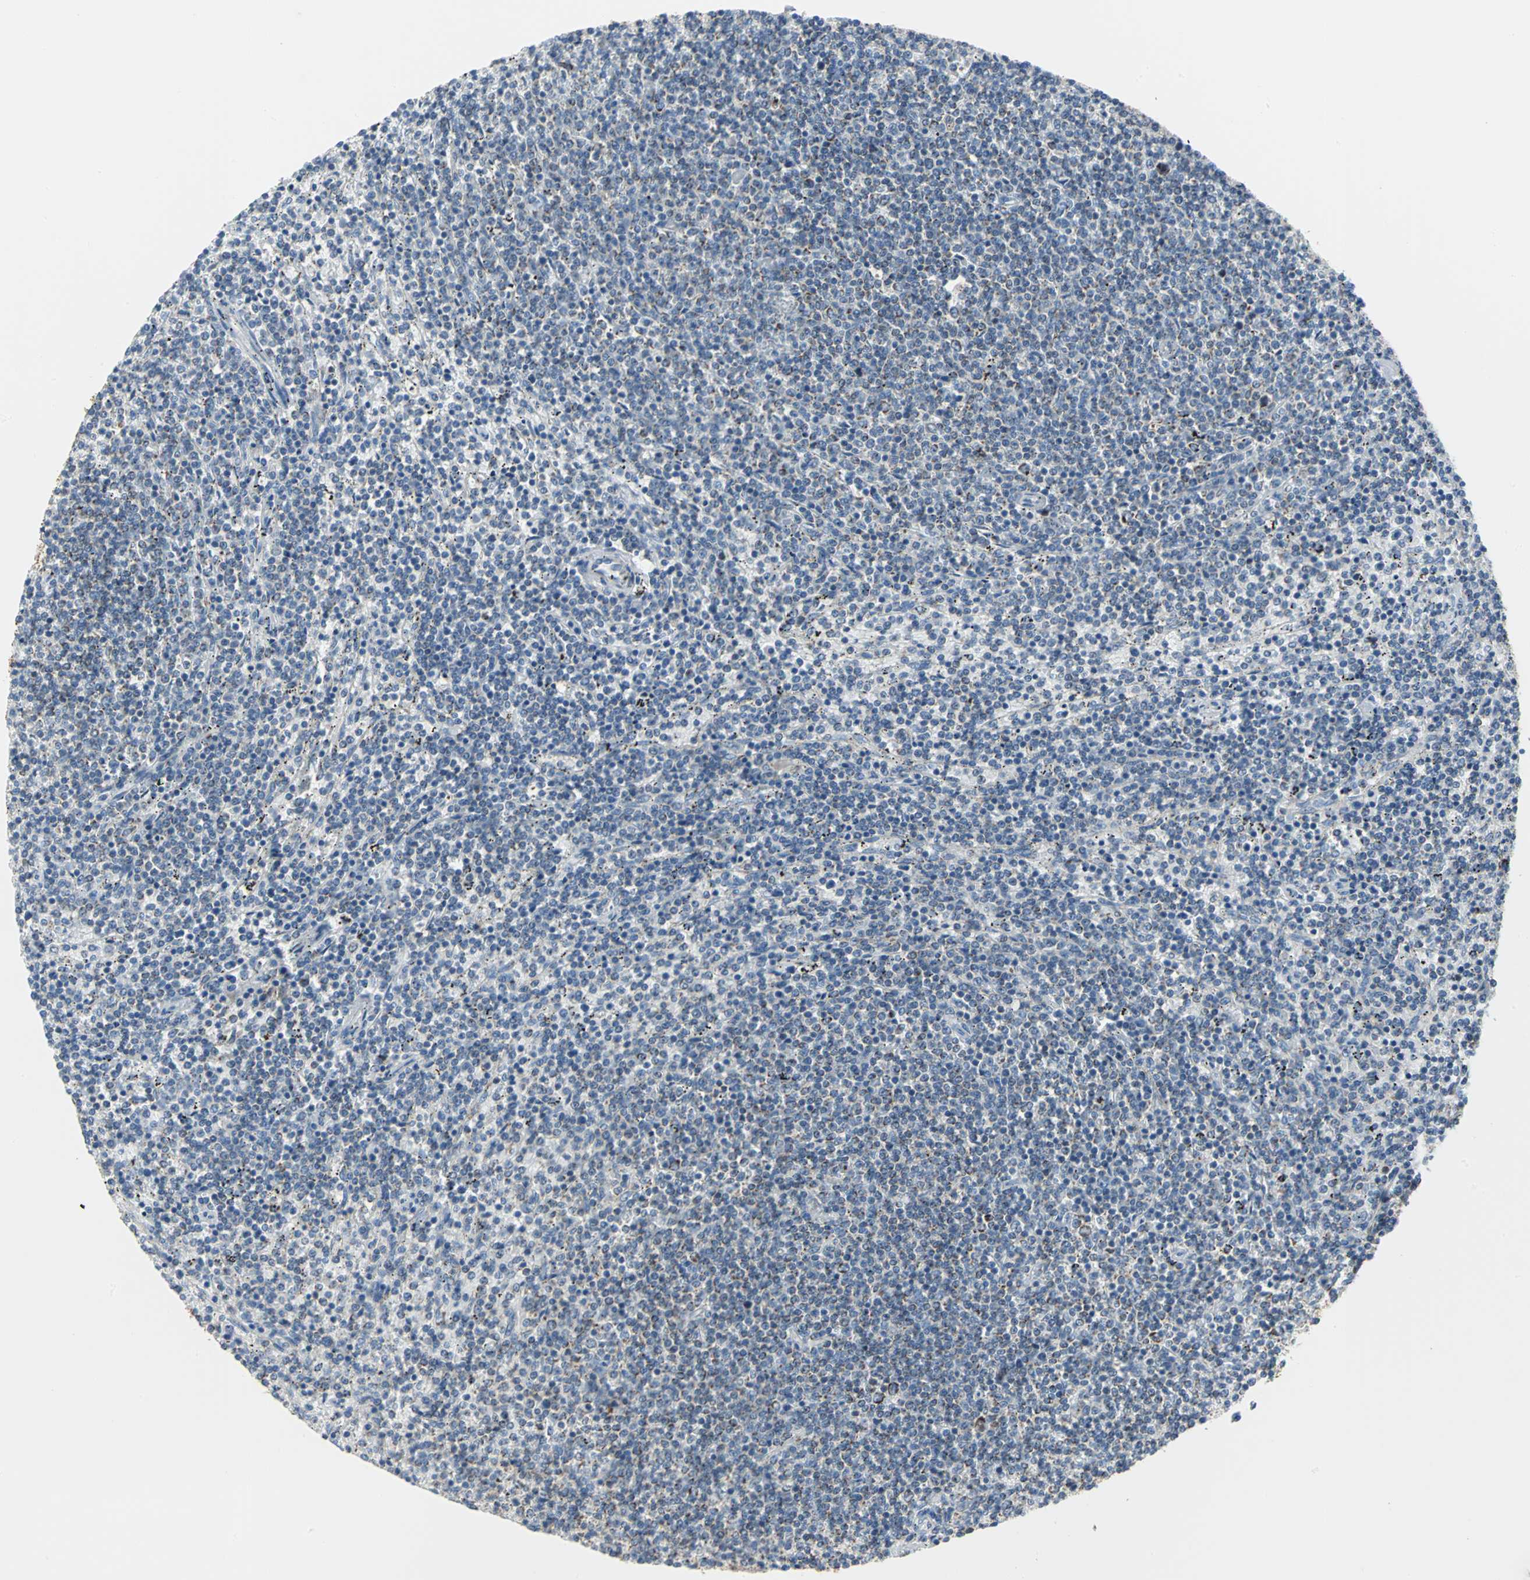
{"staining": {"intensity": "negative", "quantity": "none", "location": "none"}, "tissue": "lymphoma", "cell_type": "Tumor cells", "image_type": "cancer", "snomed": [{"axis": "morphology", "description": "Malignant lymphoma, non-Hodgkin's type, Low grade"}, {"axis": "topography", "description": "Spleen"}], "caption": "Tumor cells show no significant expression in lymphoma.", "gene": "NTRK1", "patient": {"sex": "female", "age": 50}}